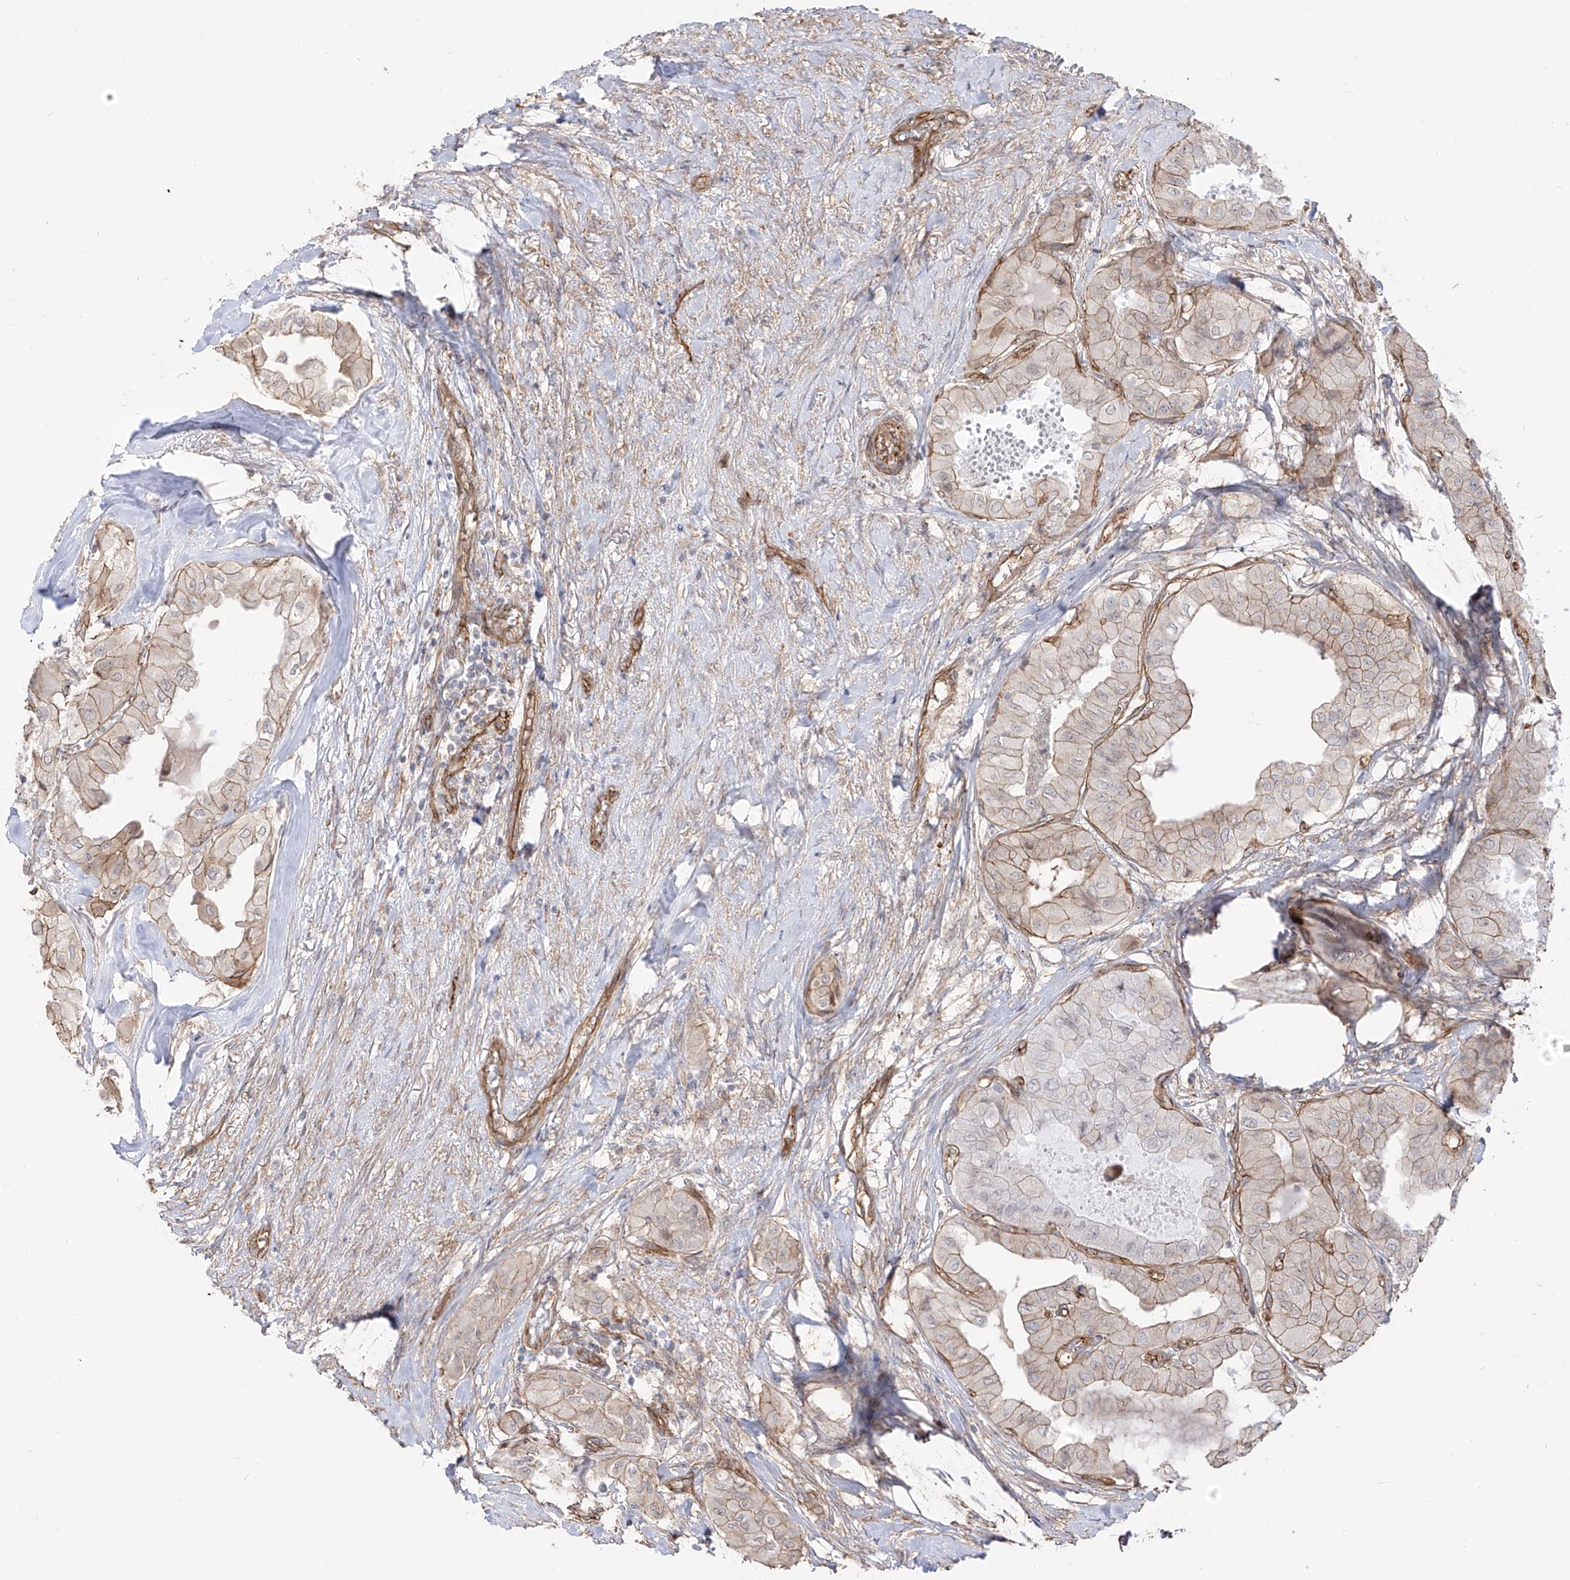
{"staining": {"intensity": "moderate", "quantity": "25%-75%", "location": "cytoplasmic/membranous"}, "tissue": "thyroid cancer", "cell_type": "Tumor cells", "image_type": "cancer", "snomed": [{"axis": "morphology", "description": "Papillary adenocarcinoma, NOS"}, {"axis": "topography", "description": "Thyroid gland"}], "caption": "The immunohistochemical stain labels moderate cytoplasmic/membranous positivity in tumor cells of thyroid papillary adenocarcinoma tissue. (Brightfield microscopy of DAB IHC at high magnification).", "gene": "ZNF180", "patient": {"sex": "female", "age": 59}}